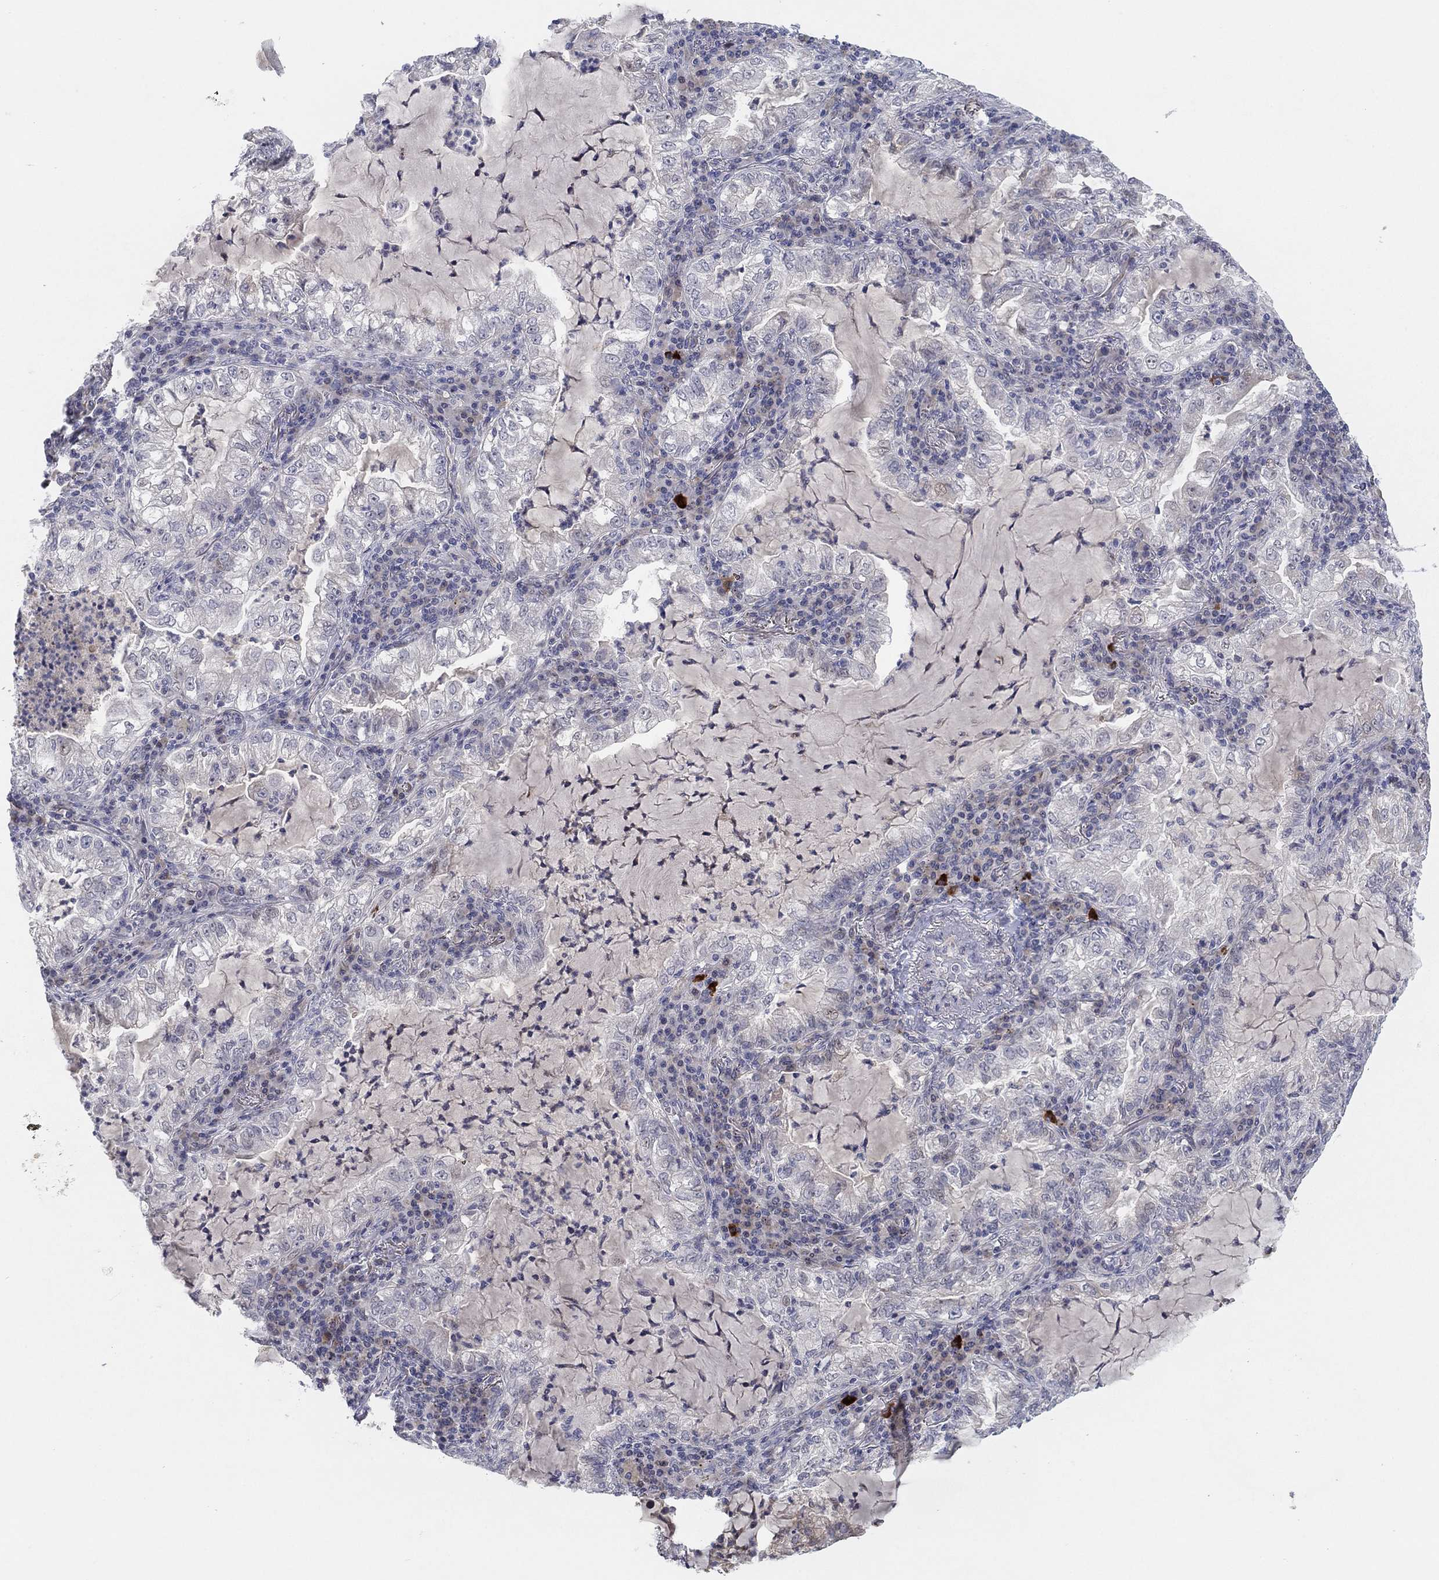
{"staining": {"intensity": "negative", "quantity": "none", "location": "none"}, "tissue": "lung cancer", "cell_type": "Tumor cells", "image_type": "cancer", "snomed": [{"axis": "morphology", "description": "Adenocarcinoma, NOS"}, {"axis": "topography", "description": "Lung"}], "caption": "DAB immunohistochemical staining of human lung cancer (adenocarcinoma) reveals no significant staining in tumor cells.", "gene": "AMN1", "patient": {"sex": "female", "age": 73}}